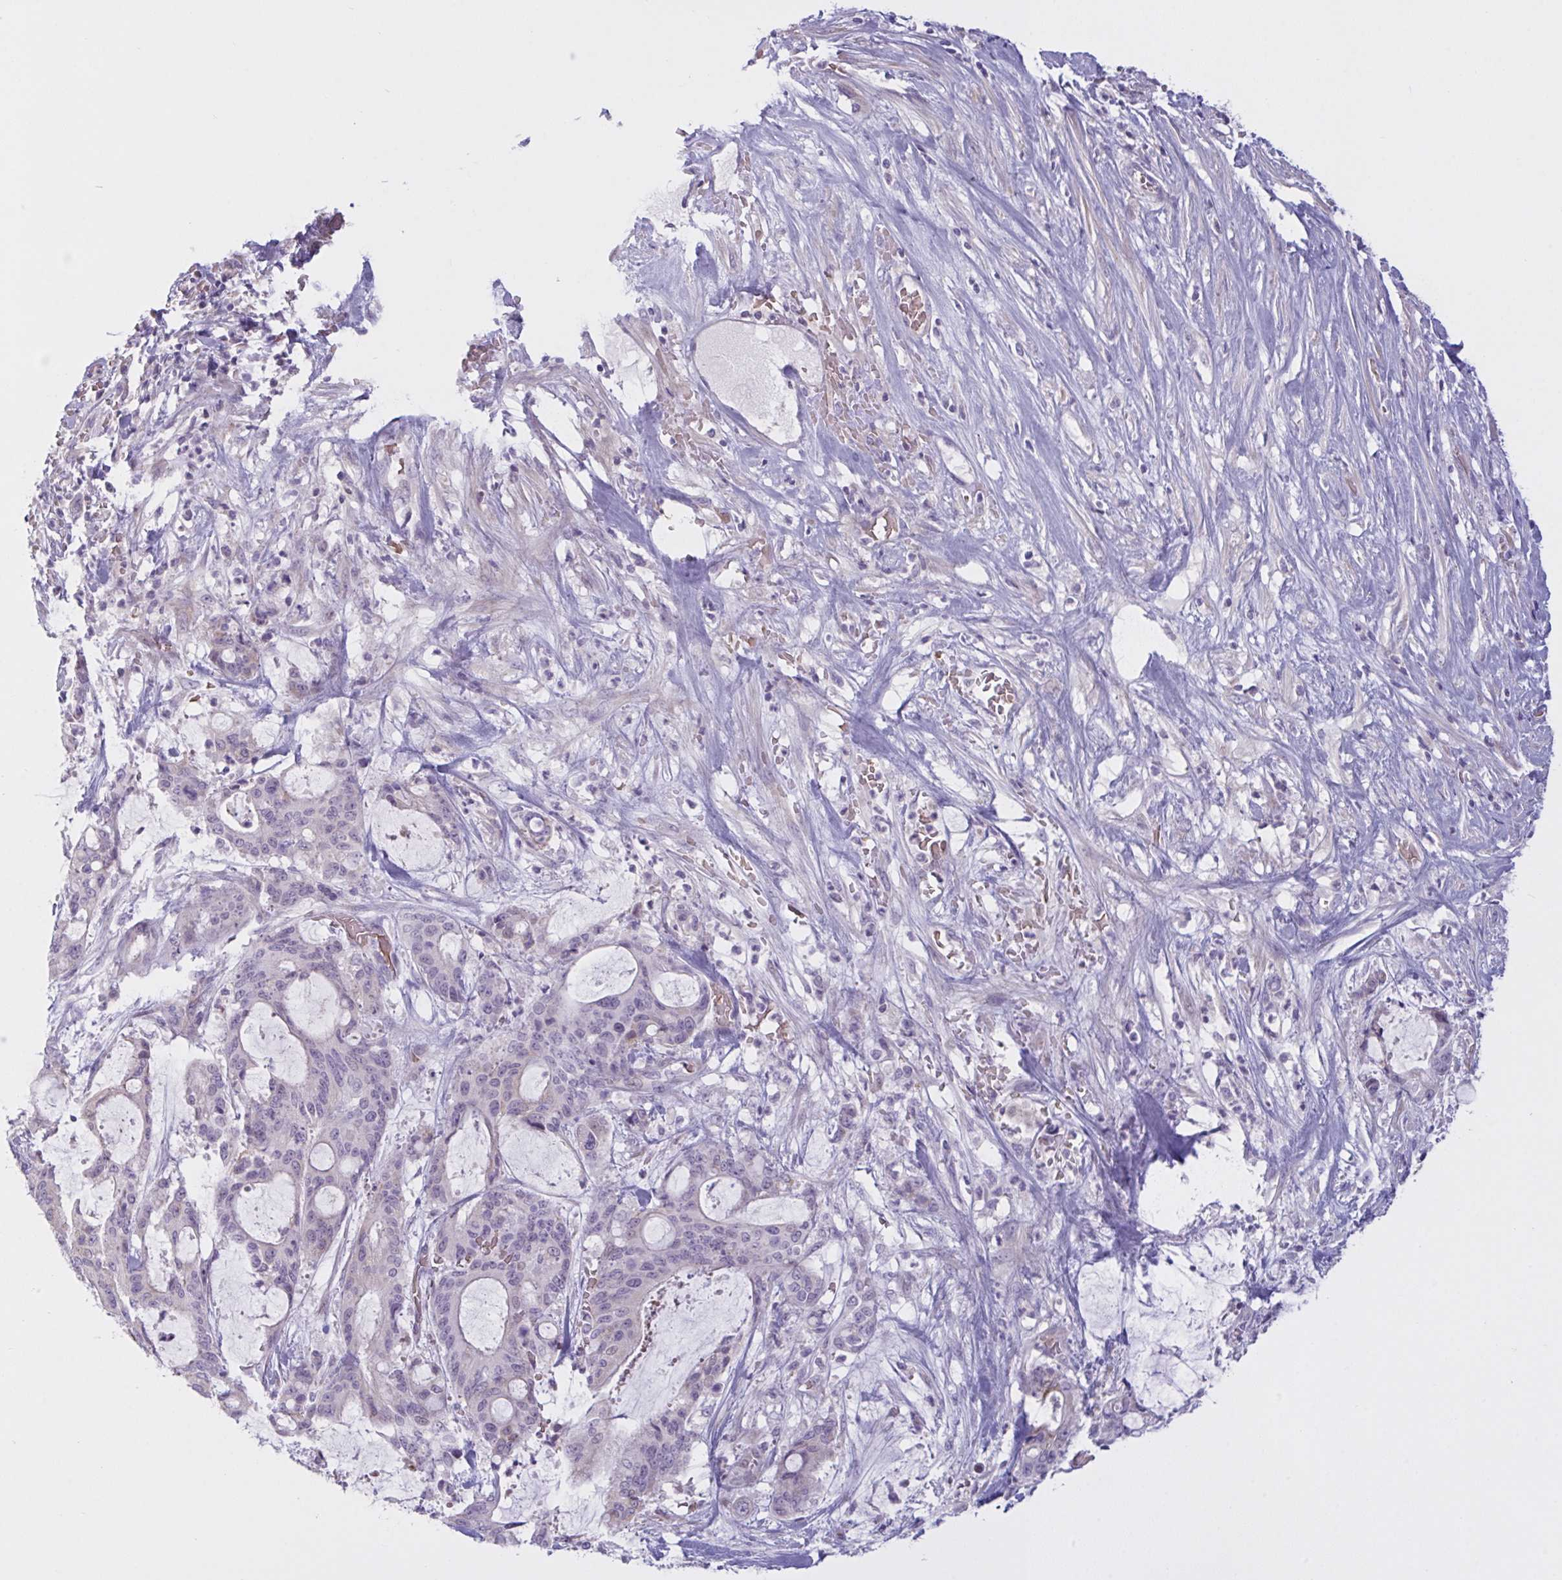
{"staining": {"intensity": "negative", "quantity": "none", "location": "none"}, "tissue": "liver cancer", "cell_type": "Tumor cells", "image_type": "cancer", "snomed": [{"axis": "morphology", "description": "Normal tissue, NOS"}, {"axis": "morphology", "description": "Cholangiocarcinoma"}, {"axis": "topography", "description": "Liver"}, {"axis": "topography", "description": "Peripheral nerve tissue"}], "caption": "IHC of human liver cancer (cholangiocarcinoma) displays no positivity in tumor cells.", "gene": "VWC2", "patient": {"sex": "female", "age": 73}}